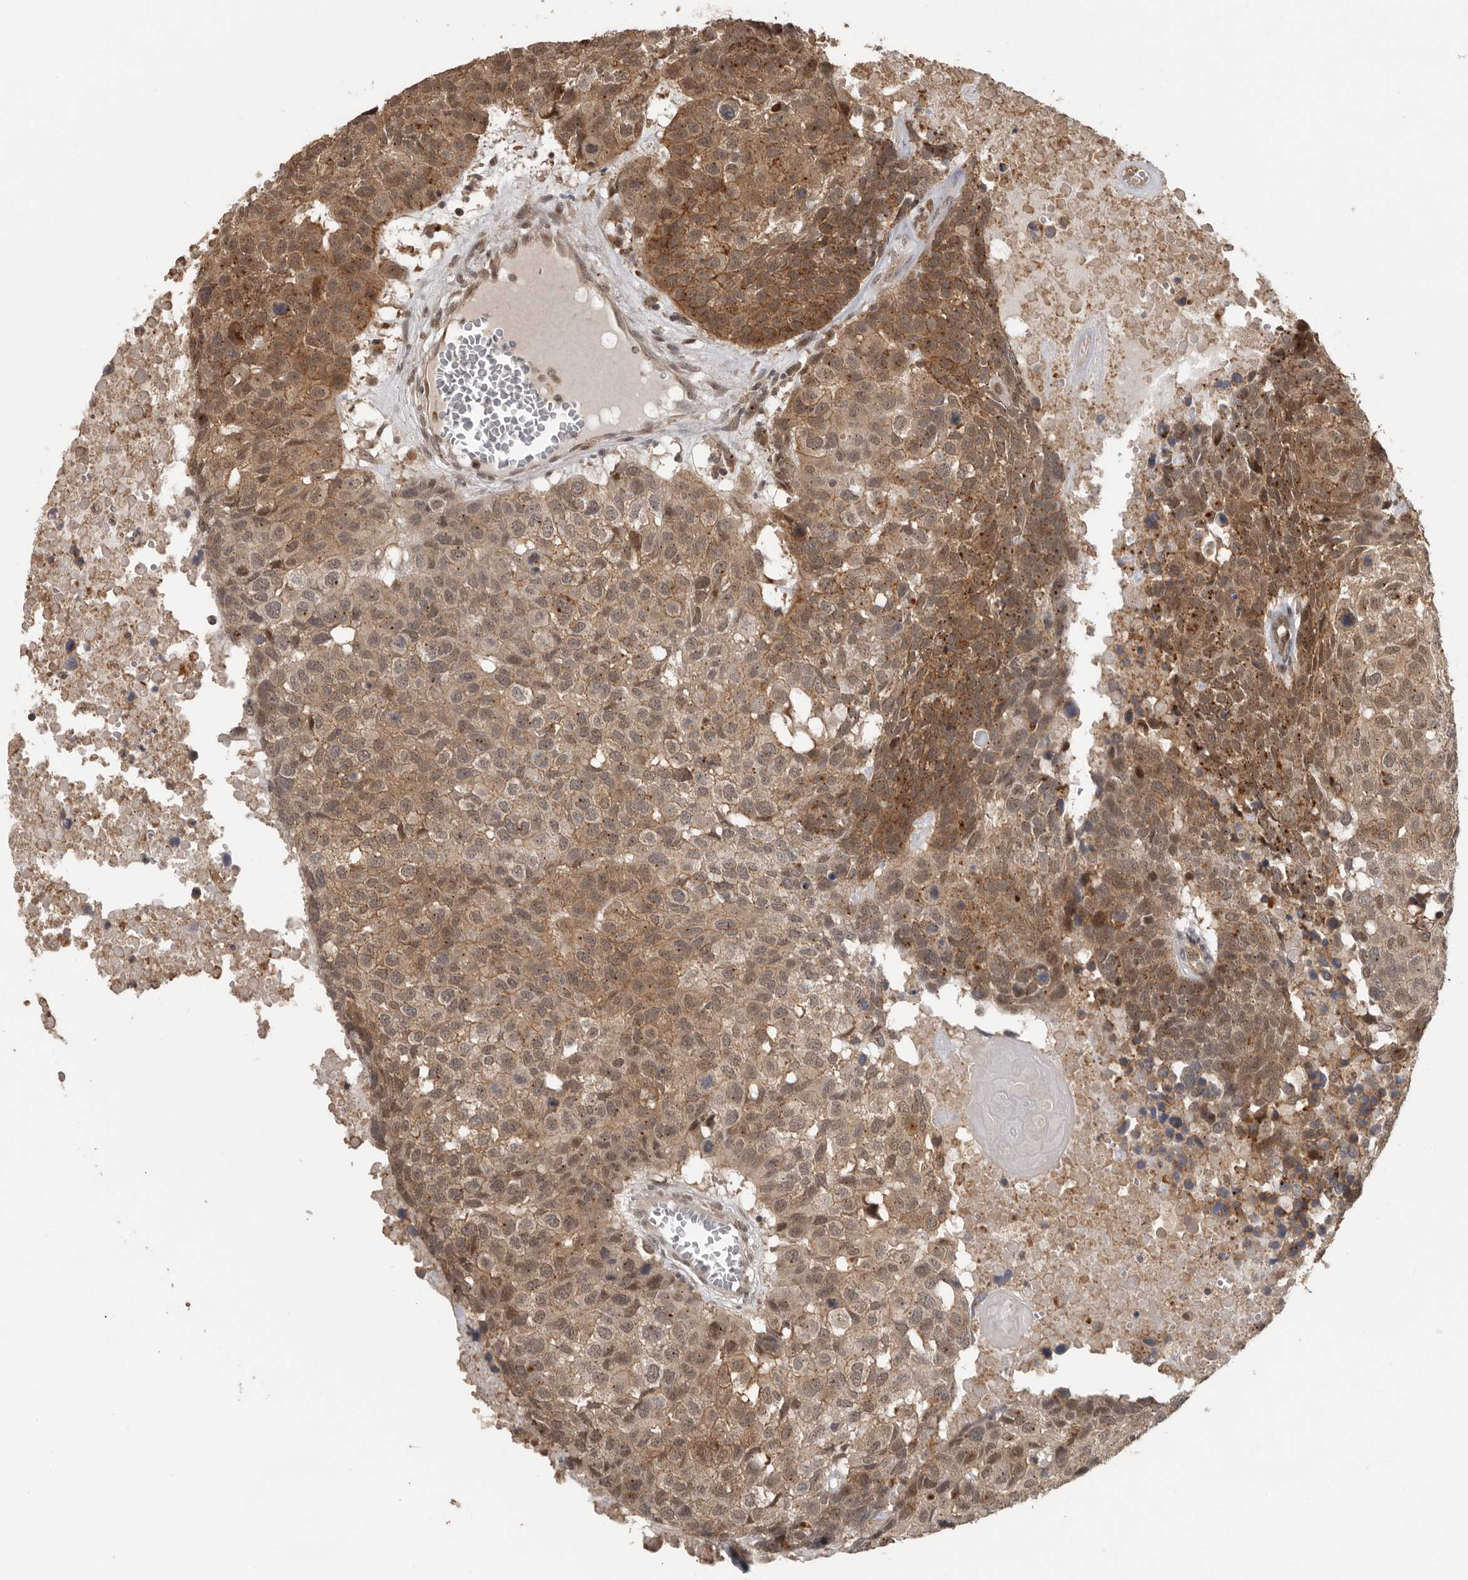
{"staining": {"intensity": "moderate", "quantity": ">75%", "location": "cytoplasmic/membranous,nuclear"}, "tissue": "head and neck cancer", "cell_type": "Tumor cells", "image_type": "cancer", "snomed": [{"axis": "morphology", "description": "Squamous cell carcinoma, NOS"}, {"axis": "topography", "description": "Head-Neck"}], "caption": "Protein staining of head and neck squamous cell carcinoma tissue reveals moderate cytoplasmic/membranous and nuclear positivity in about >75% of tumor cells.", "gene": "CEP350", "patient": {"sex": "male", "age": 66}}